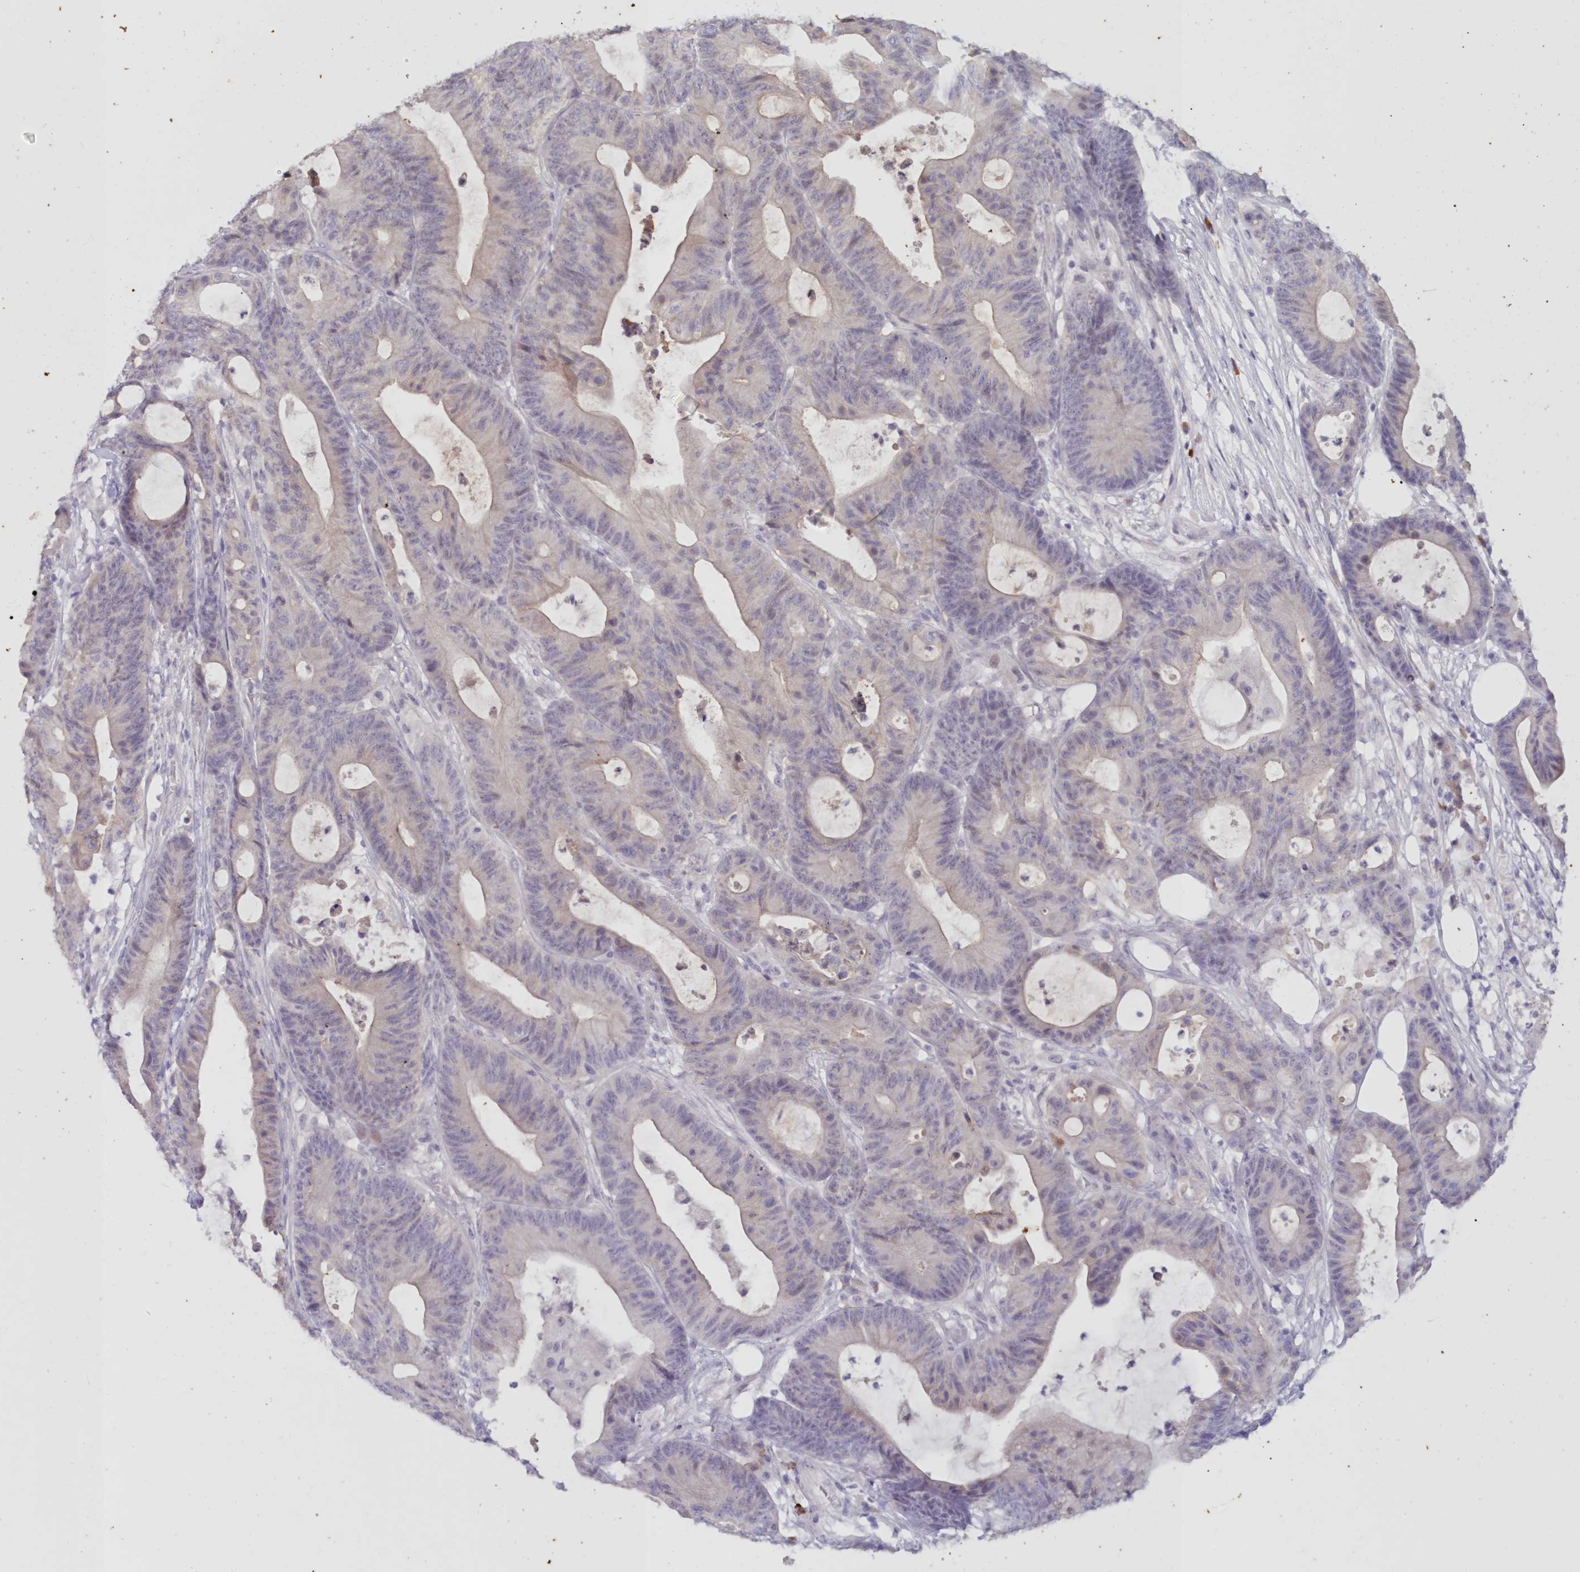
{"staining": {"intensity": "weak", "quantity": "<25%", "location": "cytoplasmic/membranous"}, "tissue": "colorectal cancer", "cell_type": "Tumor cells", "image_type": "cancer", "snomed": [{"axis": "morphology", "description": "Adenocarcinoma, NOS"}, {"axis": "topography", "description": "Colon"}], "caption": "Immunohistochemical staining of colorectal adenocarcinoma reveals no significant staining in tumor cells.", "gene": "SNED1", "patient": {"sex": "female", "age": 84}}